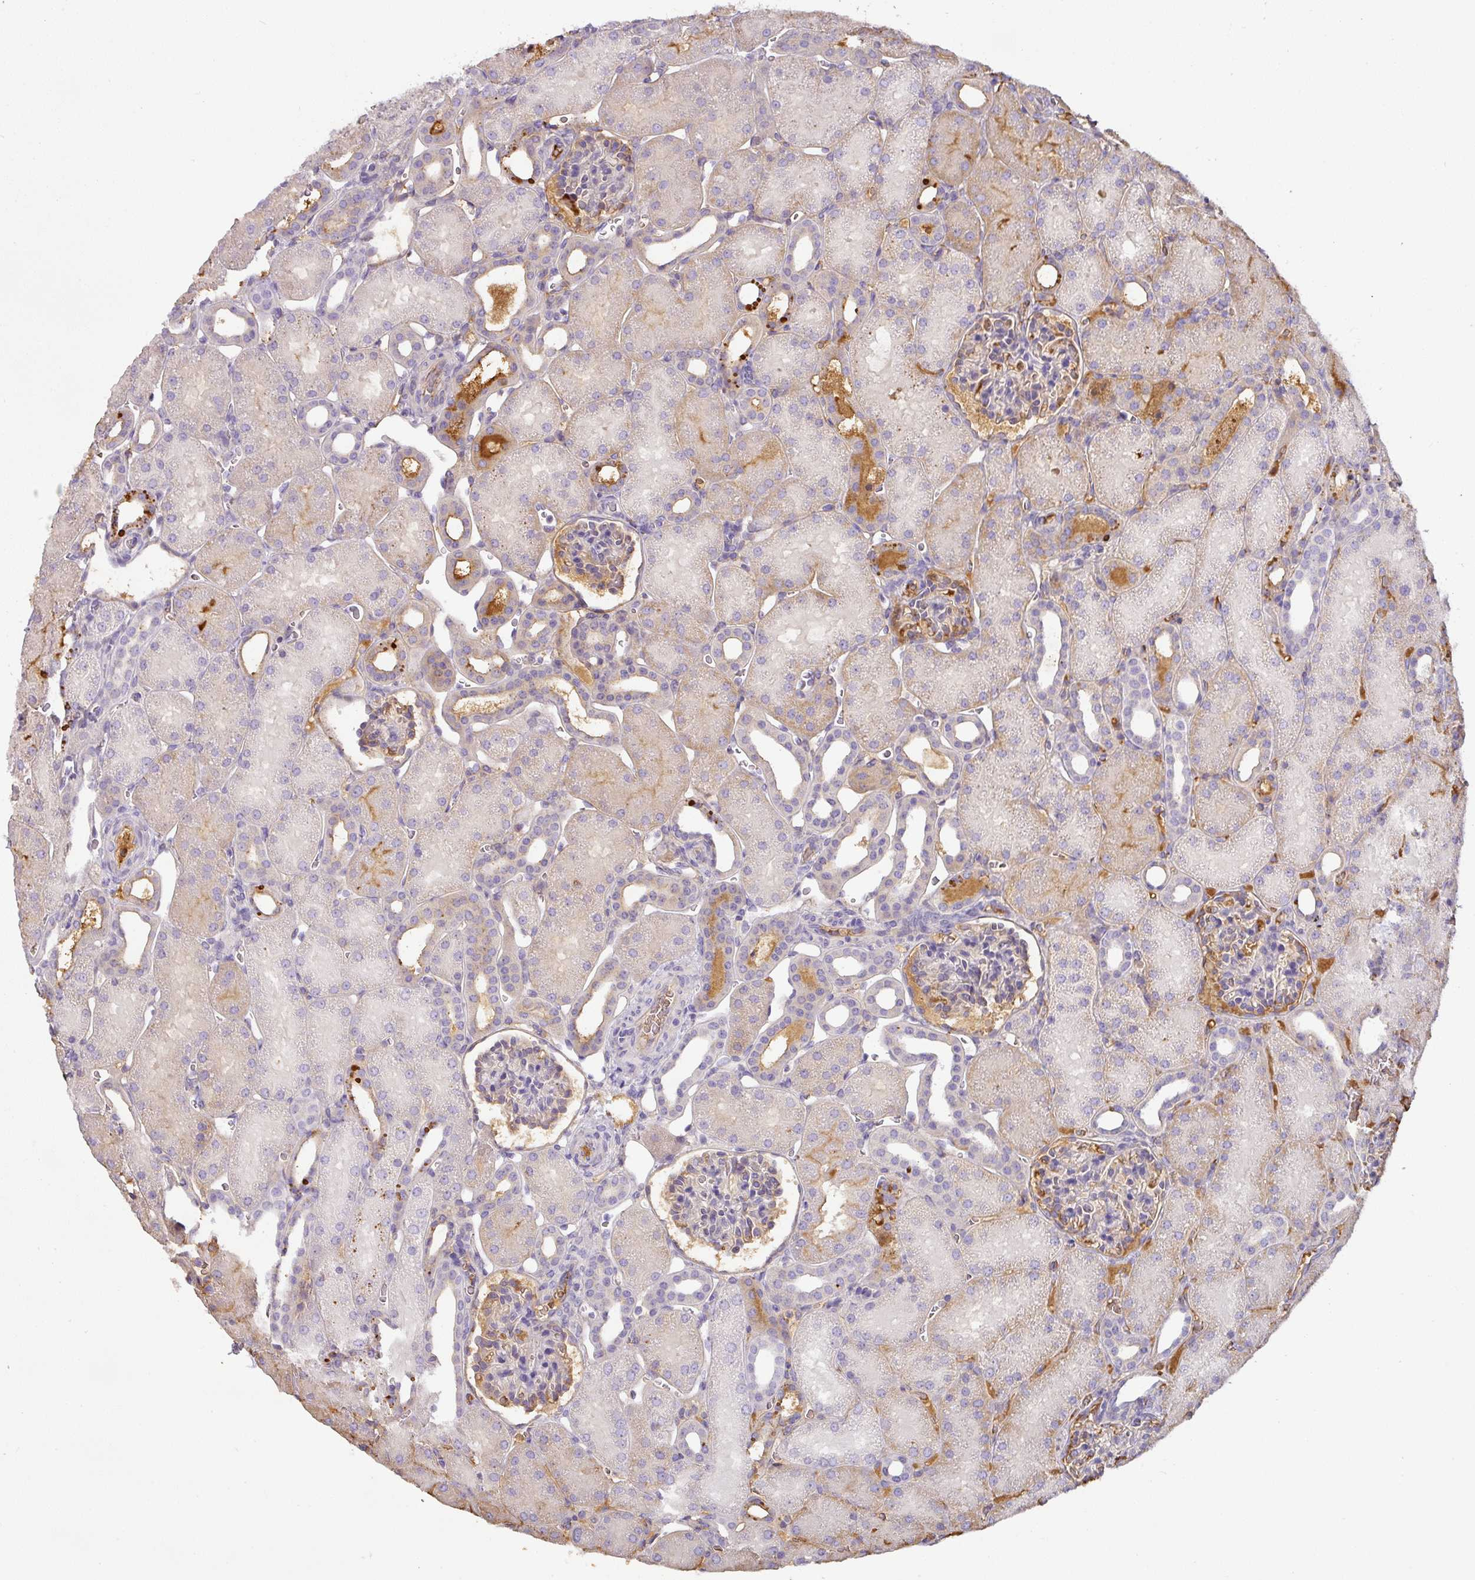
{"staining": {"intensity": "negative", "quantity": "none", "location": "none"}, "tissue": "kidney", "cell_type": "Cells in glomeruli", "image_type": "normal", "snomed": [{"axis": "morphology", "description": "Normal tissue, NOS"}, {"axis": "topography", "description": "Kidney"}], "caption": "Immunohistochemistry image of normal human kidney stained for a protein (brown), which shows no positivity in cells in glomeruli. (DAB immunohistochemistry (IHC) visualized using brightfield microscopy, high magnification).", "gene": "CCZ1B", "patient": {"sex": "male", "age": 2}}